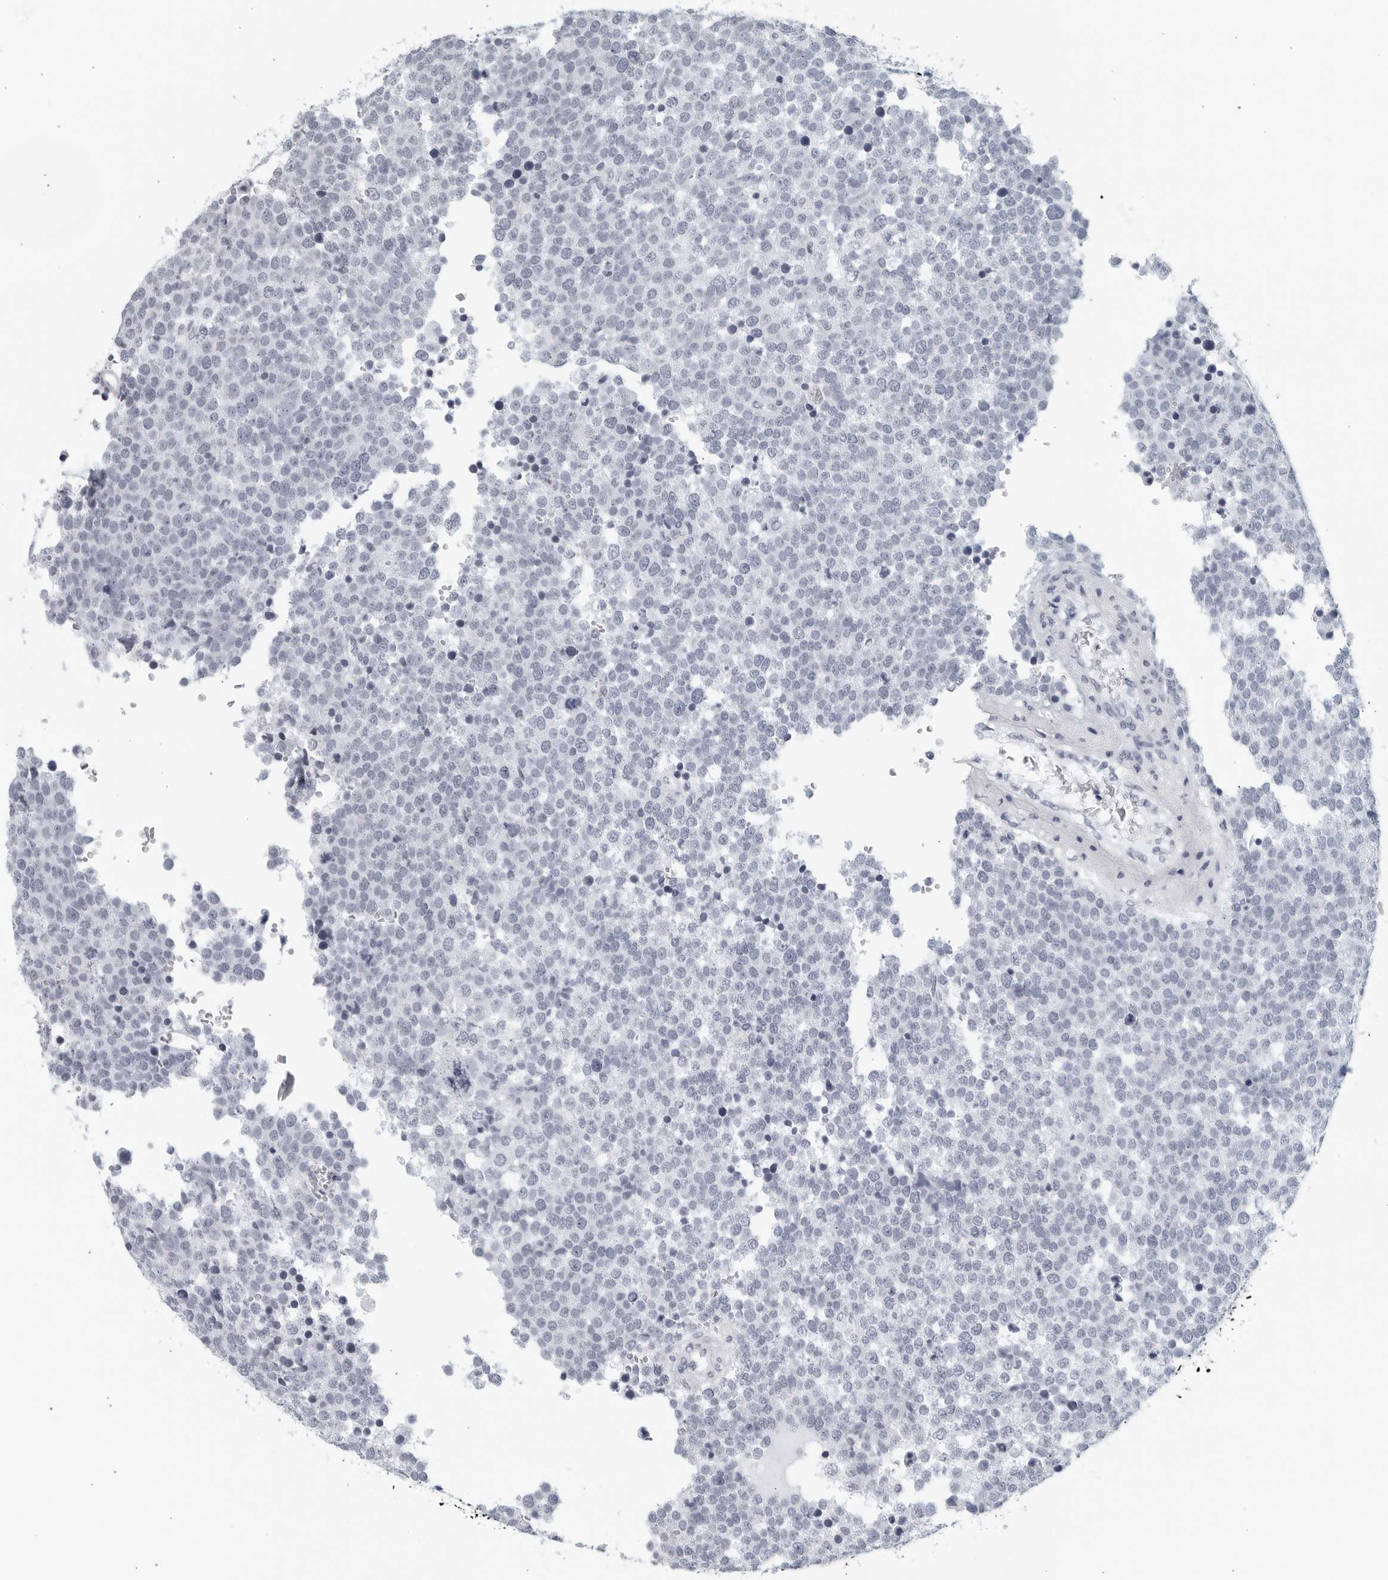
{"staining": {"intensity": "negative", "quantity": "none", "location": "none"}, "tissue": "testis cancer", "cell_type": "Tumor cells", "image_type": "cancer", "snomed": [{"axis": "morphology", "description": "Seminoma, NOS"}, {"axis": "topography", "description": "Testis"}], "caption": "This micrograph is of seminoma (testis) stained with IHC to label a protein in brown with the nuclei are counter-stained blue. There is no expression in tumor cells.", "gene": "KLK7", "patient": {"sex": "male", "age": 71}}